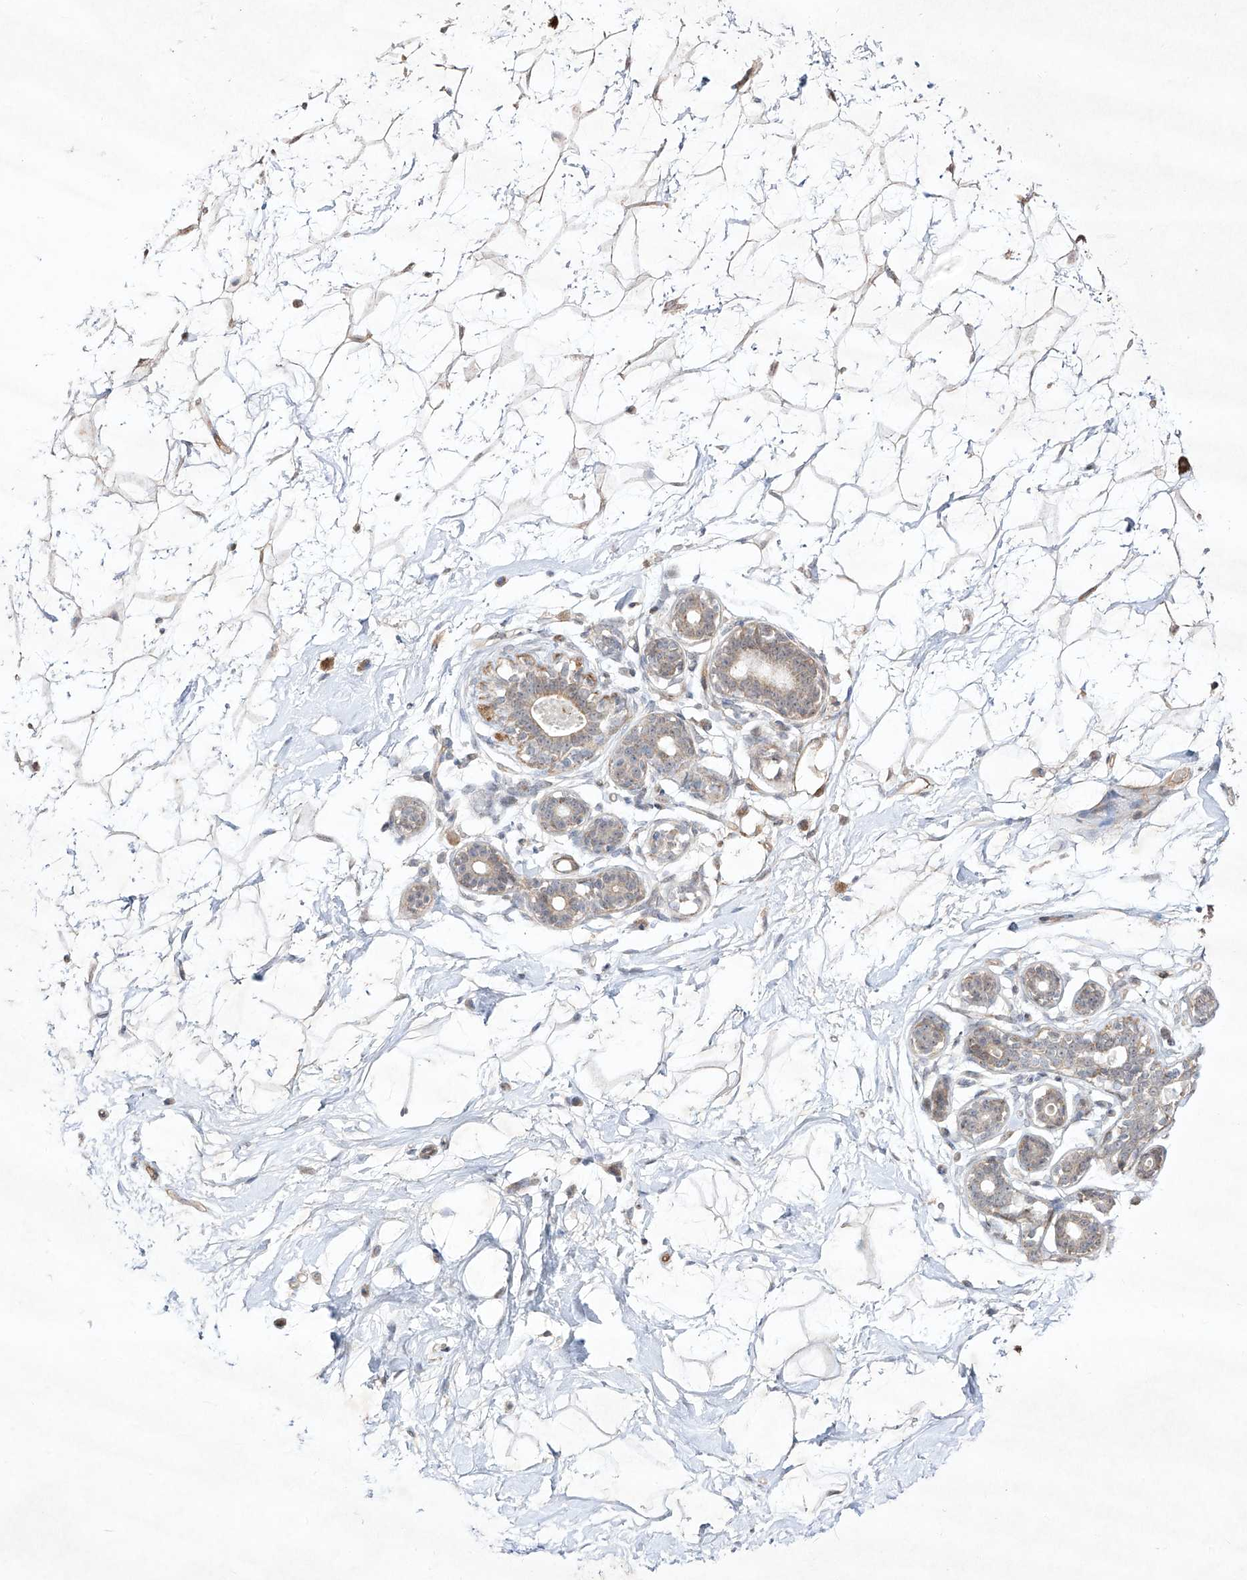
{"staining": {"intensity": "negative", "quantity": "none", "location": "none"}, "tissue": "breast", "cell_type": "Adipocytes", "image_type": "normal", "snomed": [{"axis": "morphology", "description": "Normal tissue, NOS"}, {"axis": "morphology", "description": "Adenoma, NOS"}, {"axis": "topography", "description": "Breast"}], "caption": "Adipocytes show no significant protein expression in benign breast. Brightfield microscopy of immunohistochemistry (IHC) stained with DAB (brown) and hematoxylin (blue), captured at high magnification.", "gene": "KDM1B", "patient": {"sex": "female", "age": 23}}